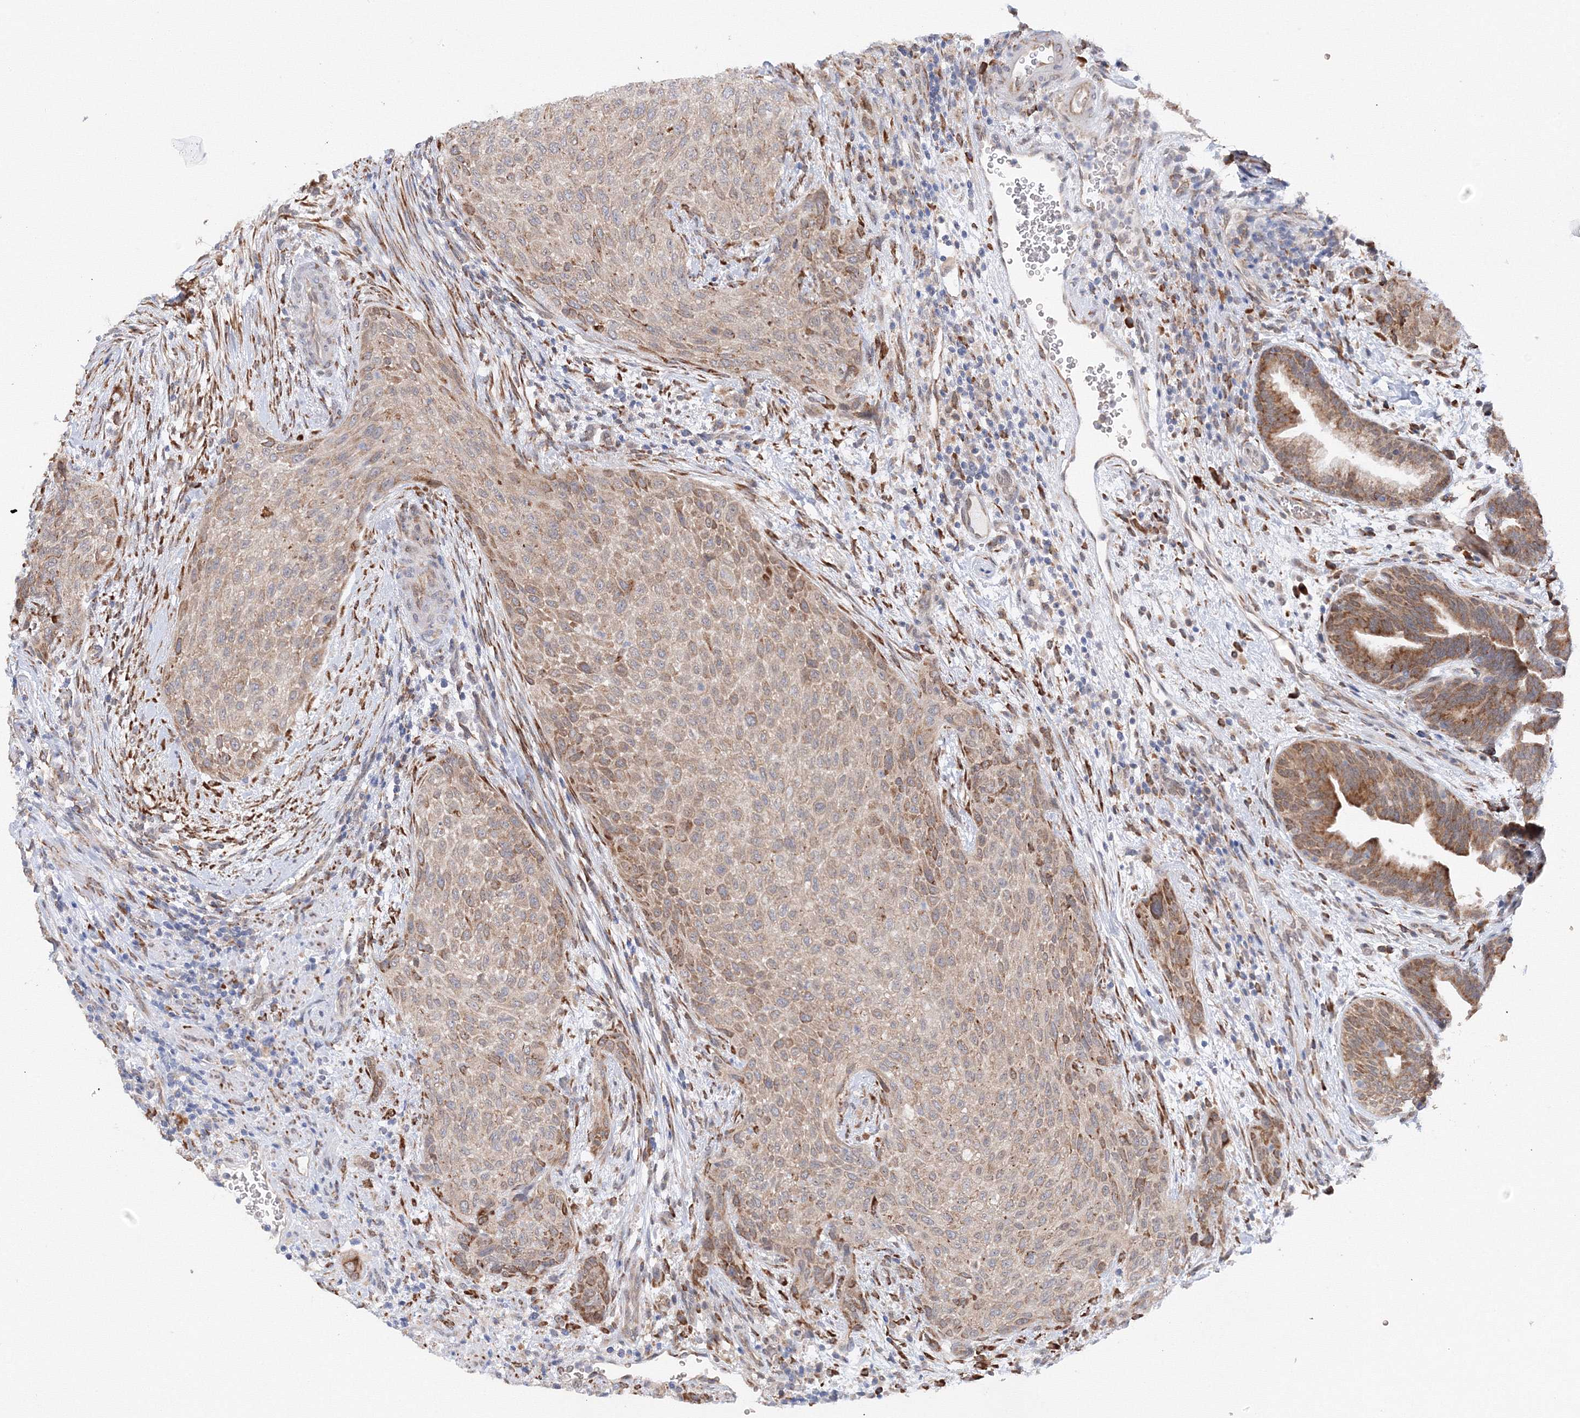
{"staining": {"intensity": "moderate", "quantity": "<25%", "location": "cytoplasmic/membranous"}, "tissue": "urothelial cancer", "cell_type": "Tumor cells", "image_type": "cancer", "snomed": [{"axis": "morphology", "description": "Urothelial carcinoma, High grade"}, {"axis": "topography", "description": "Urinary bladder"}], "caption": "This histopathology image displays immunohistochemistry (IHC) staining of urothelial cancer, with low moderate cytoplasmic/membranous staining in approximately <25% of tumor cells.", "gene": "DIS3L2", "patient": {"sex": "male", "age": 35}}